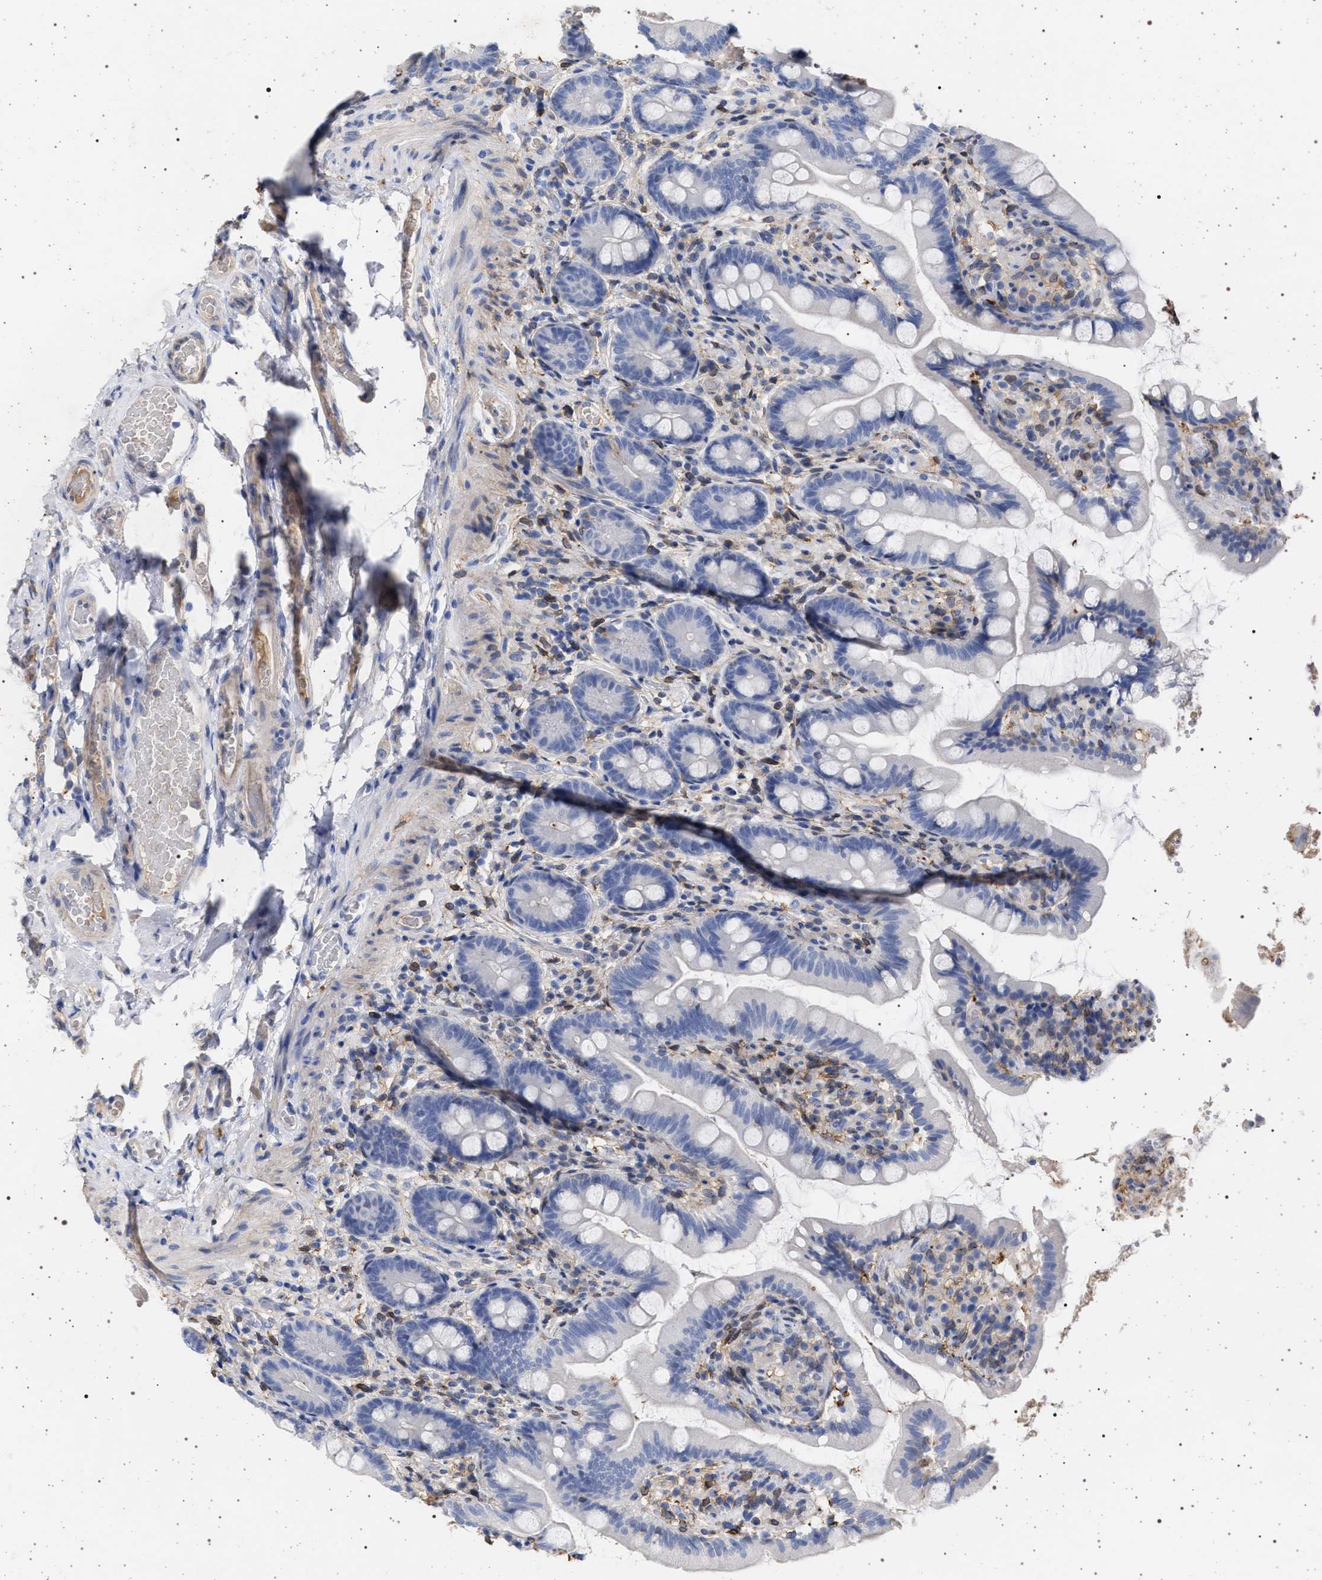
{"staining": {"intensity": "negative", "quantity": "none", "location": "none"}, "tissue": "small intestine", "cell_type": "Glandular cells", "image_type": "normal", "snomed": [{"axis": "morphology", "description": "Normal tissue, NOS"}, {"axis": "topography", "description": "Small intestine"}], "caption": "IHC histopathology image of unremarkable small intestine: human small intestine stained with DAB (3,3'-diaminobenzidine) exhibits no significant protein expression in glandular cells. Nuclei are stained in blue.", "gene": "PLG", "patient": {"sex": "female", "age": 56}}